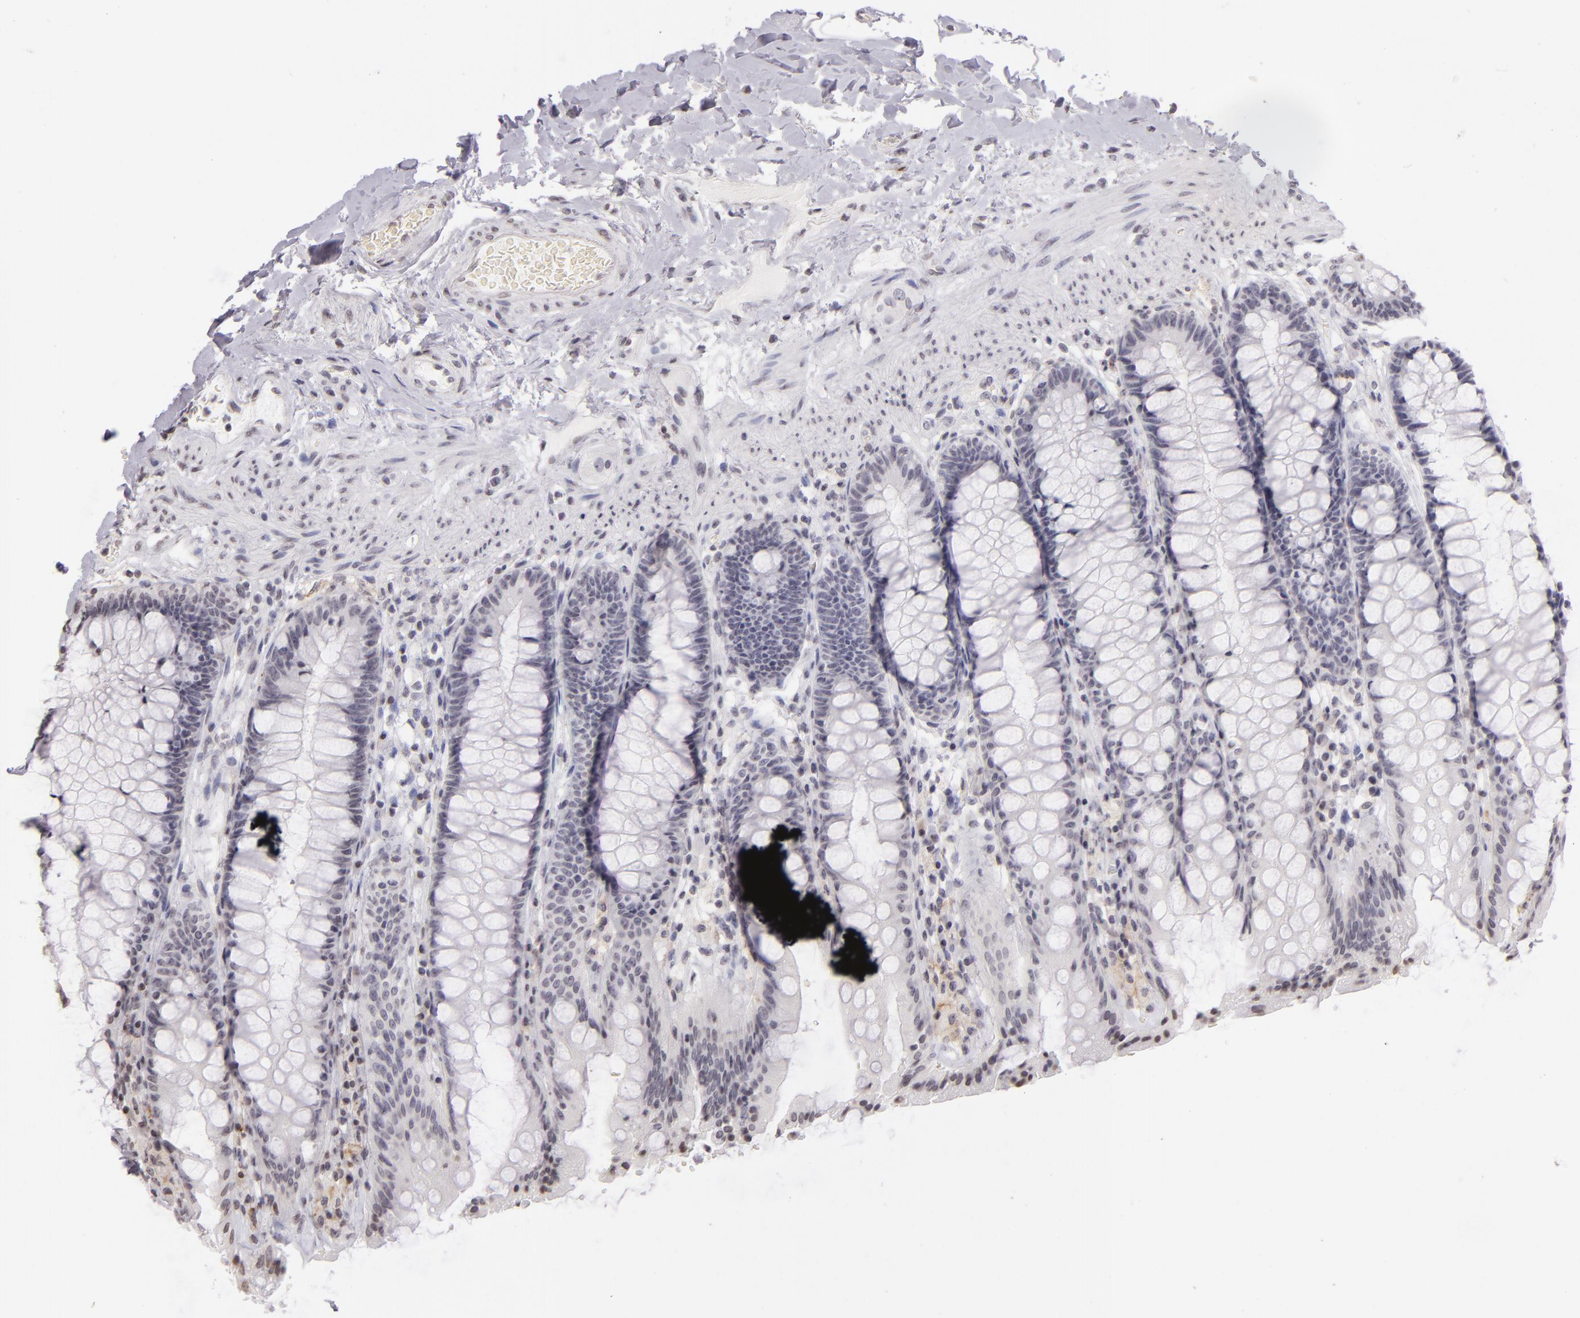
{"staining": {"intensity": "negative", "quantity": "none", "location": "none"}, "tissue": "rectum", "cell_type": "Glandular cells", "image_type": "normal", "snomed": [{"axis": "morphology", "description": "Normal tissue, NOS"}, {"axis": "topography", "description": "Rectum"}], "caption": "Immunohistochemistry image of normal rectum: rectum stained with DAB displays no significant protein expression in glandular cells.", "gene": "CD40", "patient": {"sex": "female", "age": 46}}